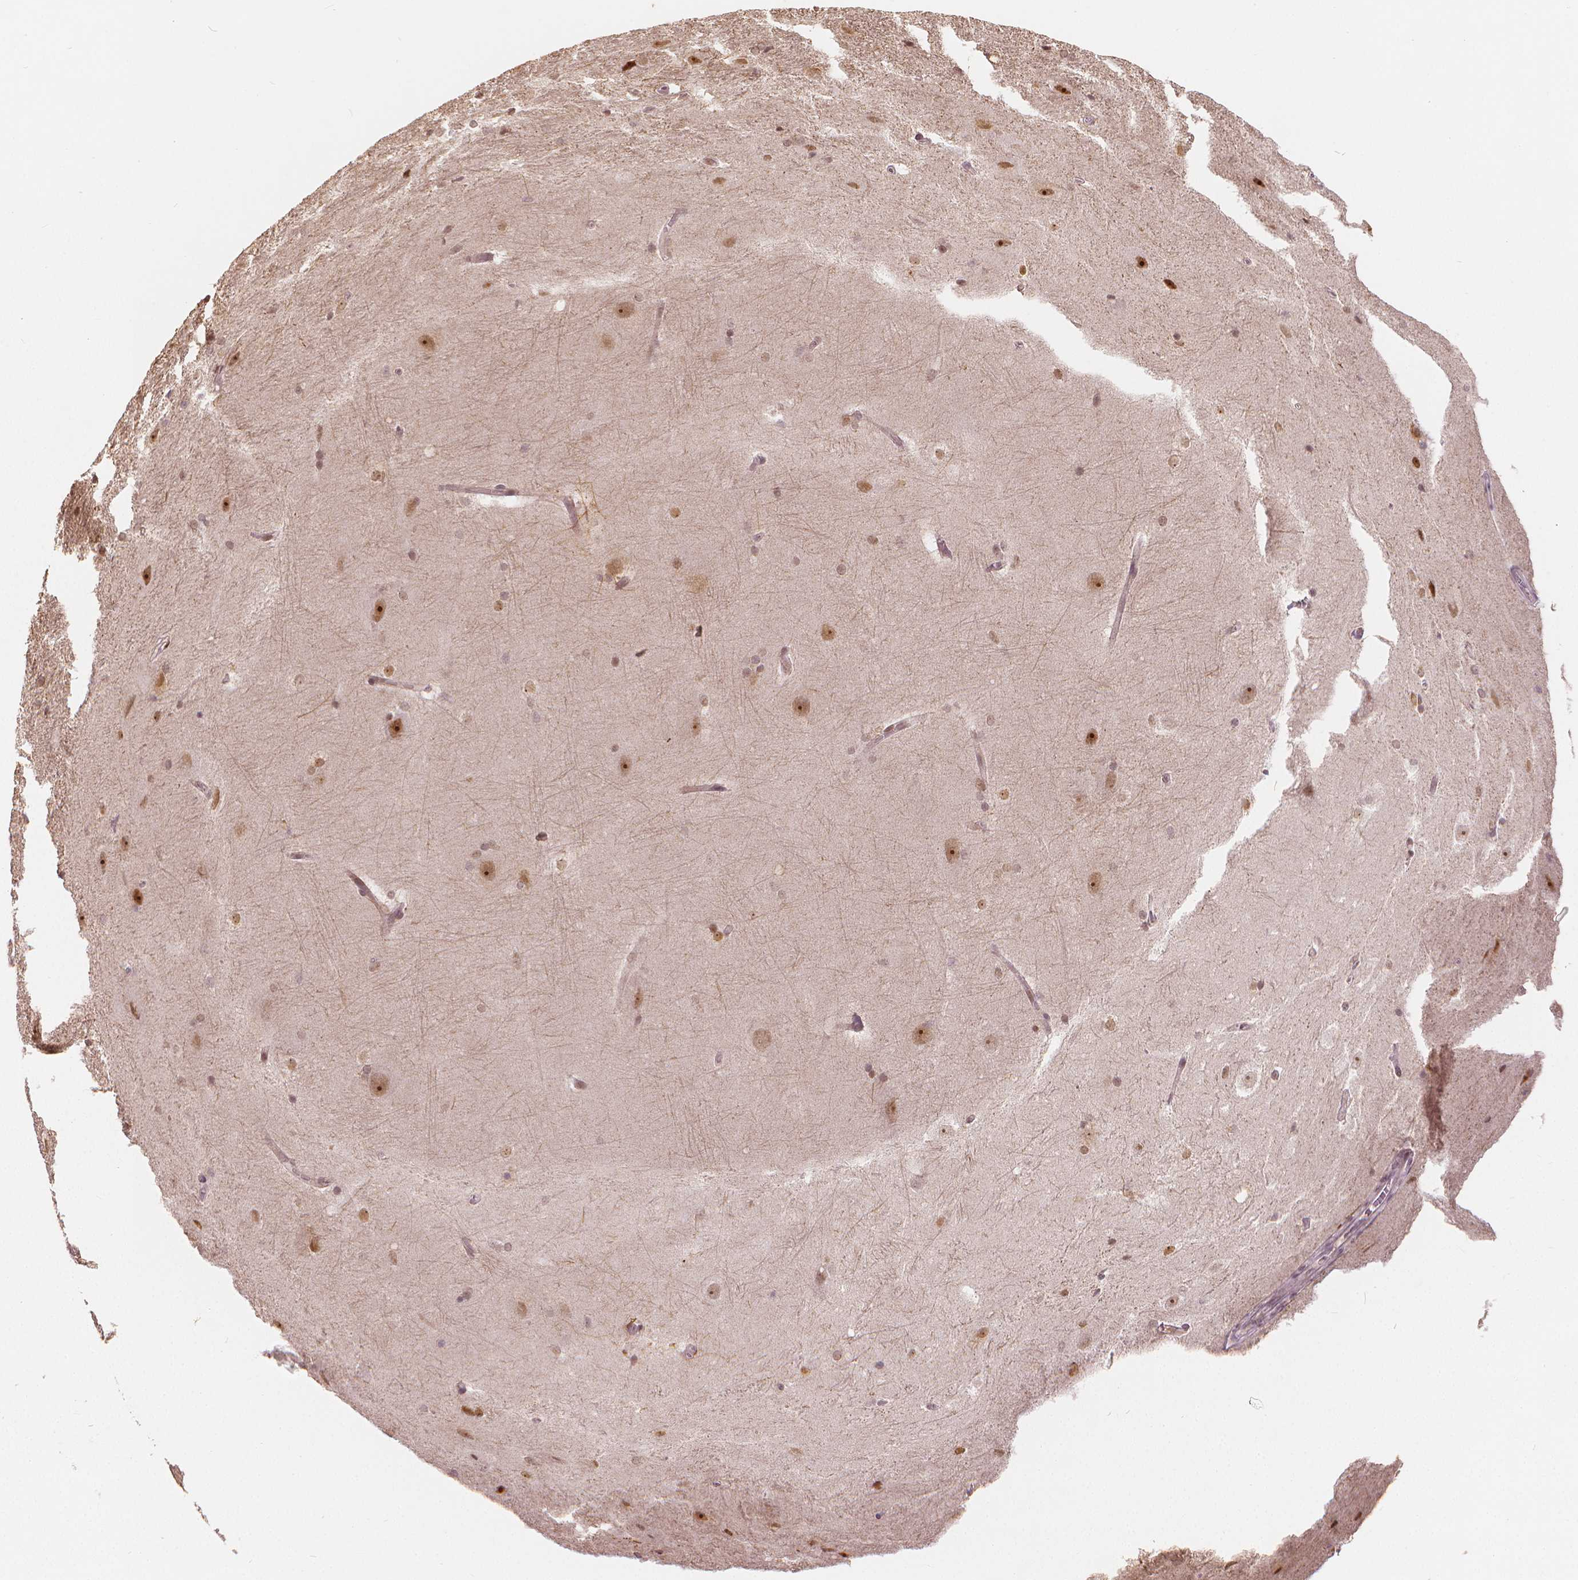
{"staining": {"intensity": "moderate", "quantity": "25%-75%", "location": "nuclear"}, "tissue": "hippocampus", "cell_type": "Glial cells", "image_type": "normal", "snomed": [{"axis": "morphology", "description": "Normal tissue, NOS"}, {"axis": "topography", "description": "Cerebral cortex"}, {"axis": "topography", "description": "Hippocampus"}], "caption": "IHC photomicrograph of unremarkable hippocampus: human hippocampus stained using immunohistochemistry (IHC) shows medium levels of moderate protein expression localized specifically in the nuclear of glial cells, appearing as a nuclear brown color.", "gene": "NSD2", "patient": {"sex": "female", "age": 19}}